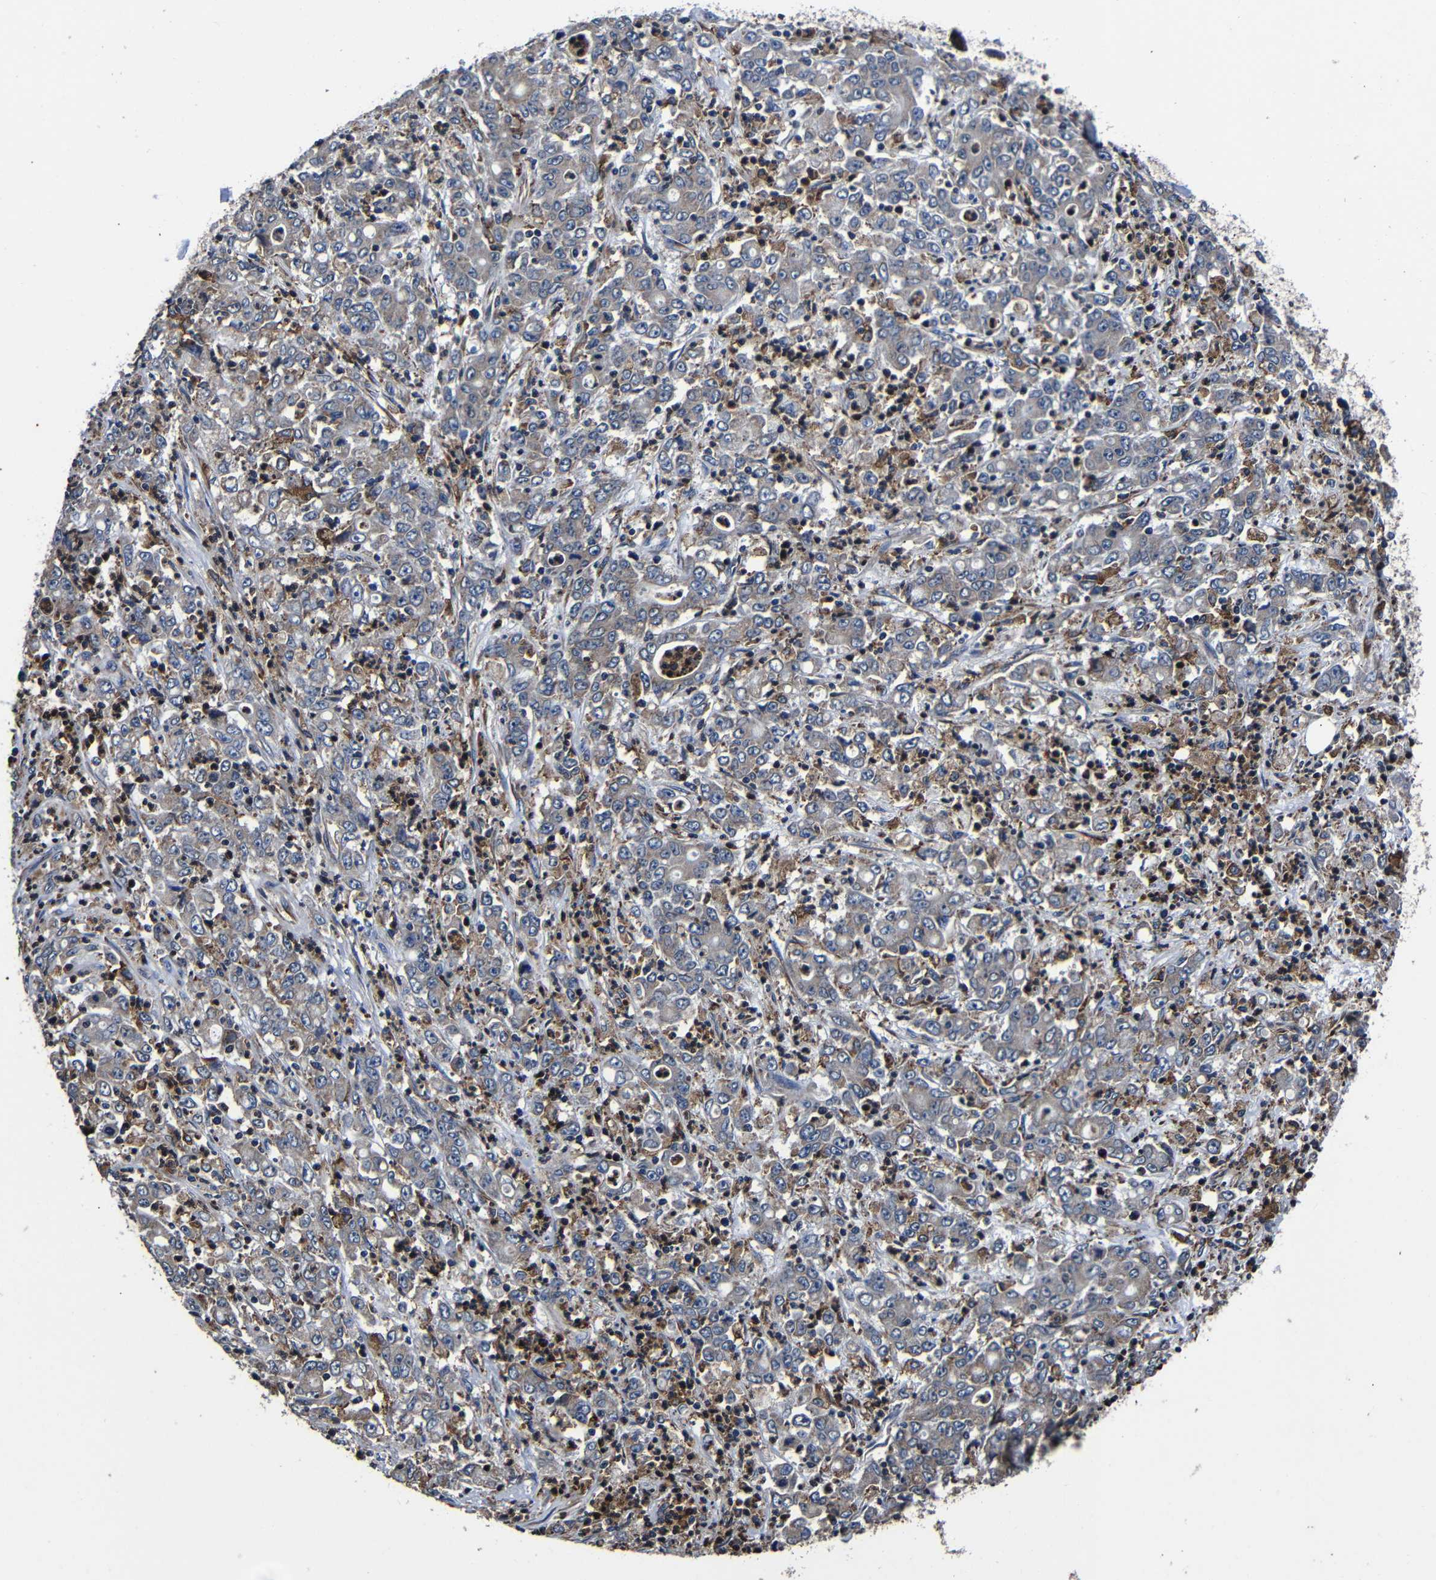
{"staining": {"intensity": "weak", "quantity": ">75%", "location": "cytoplasmic/membranous"}, "tissue": "stomach cancer", "cell_type": "Tumor cells", "image_type": "cancer", "snomed": [{"axis": "morphology", "description": "Adenocarcinoma, NOS"}, {"axis": "topography", "description": "Stomach, lower"}], "caption": "This histopathology image demonstrates IHC staining of stomach cancer, with low weak cytoplasmic/membranous expression in about >75% of tumor cells.", "gene": "SCN9A", "patient": {"sex": "female", "age": 71}}